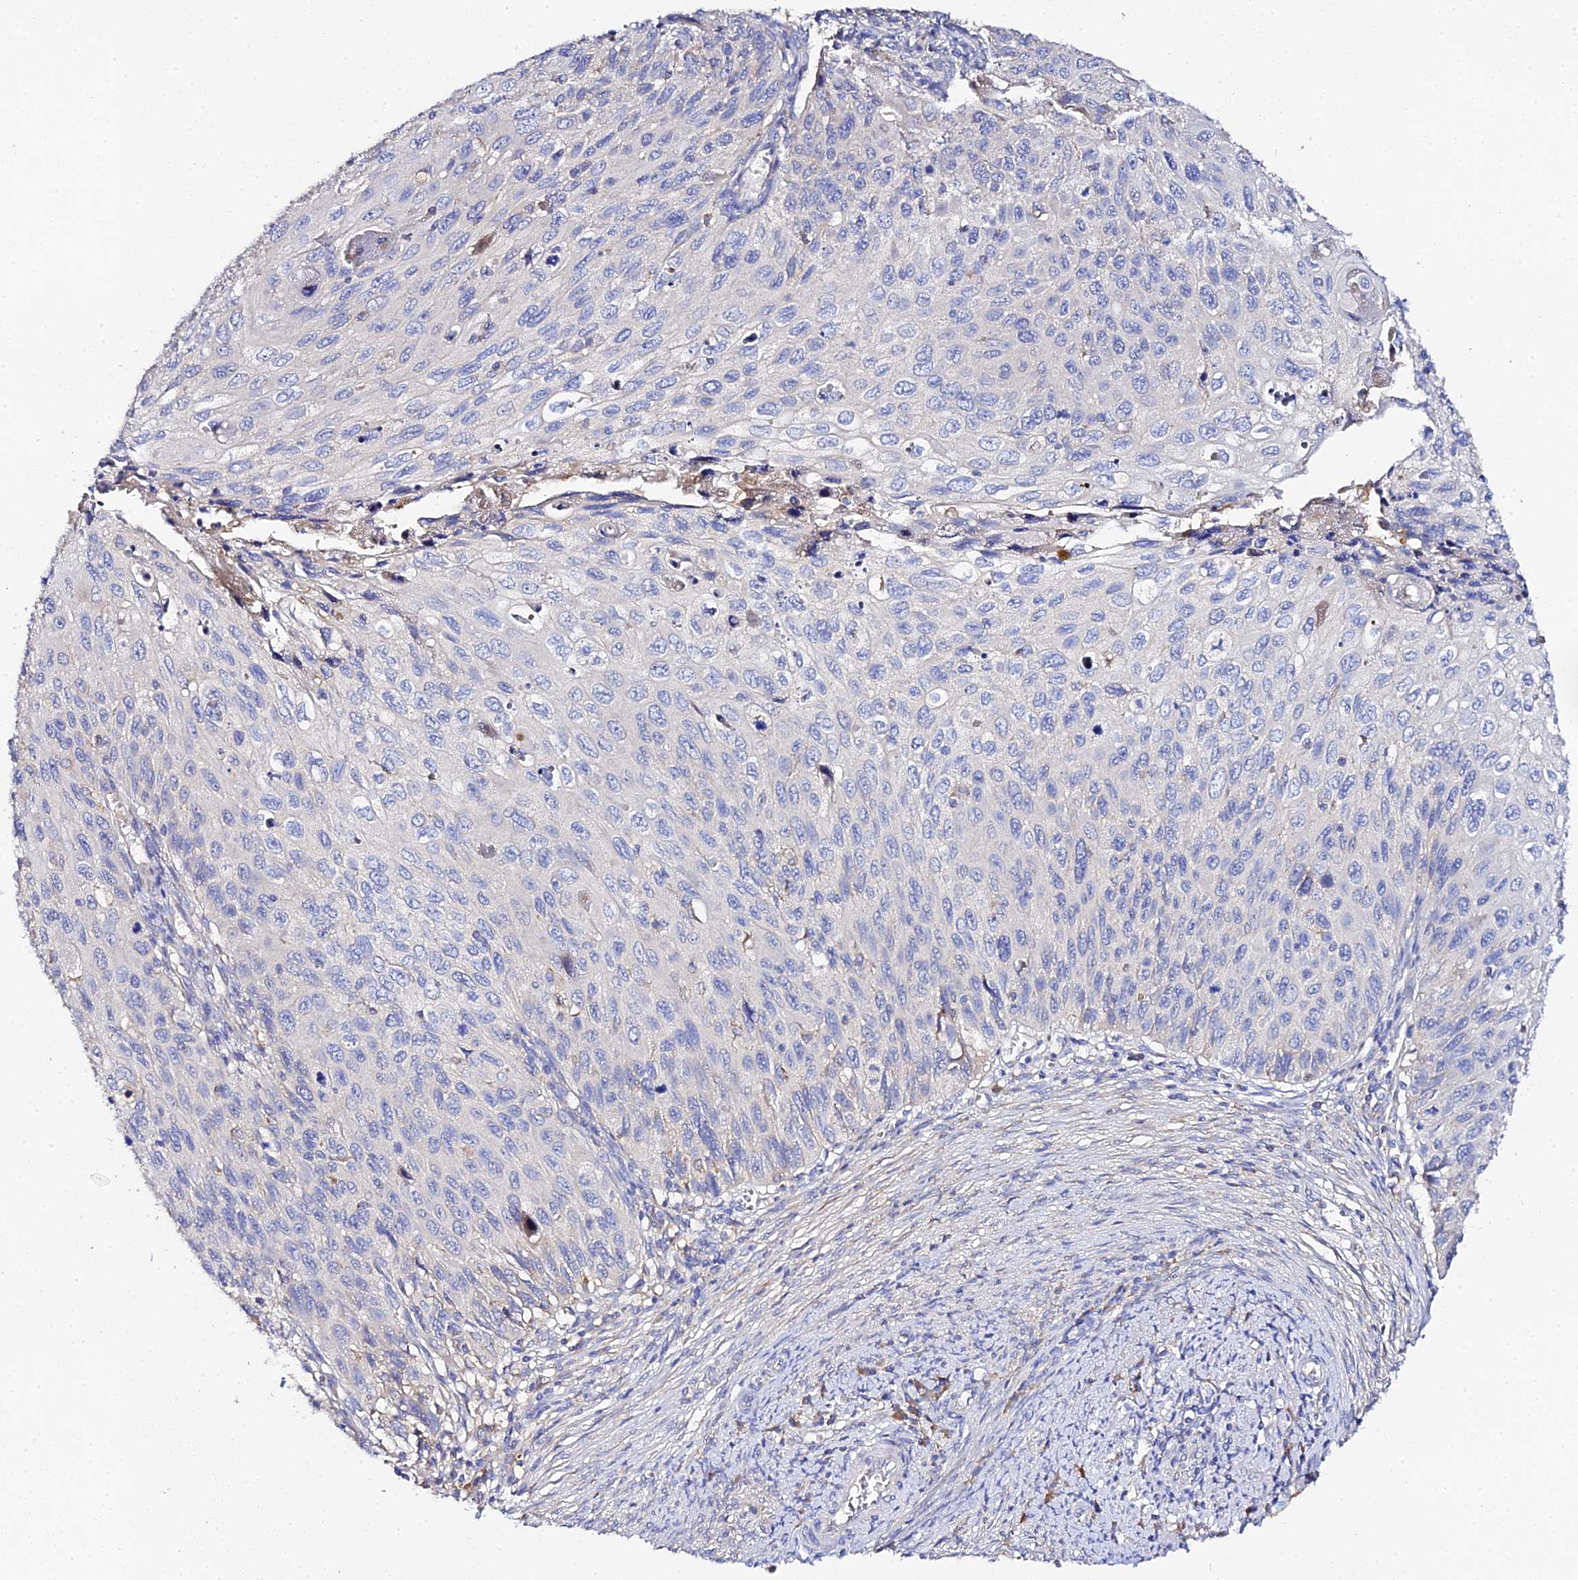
{"staining": {"intensity": "negative", "quantity": "none", "location": "none"}, "tissue": "cervical cancer", "cell_type": "Tumor cells", "image_type": "cancer", "snomed": [{"axis": "morphology", "description": "Squamous cell carcinoma, NOS"}, {"axis": "topography", "description": "Cervix"}], "caption": "A histopathology image of human cervical cancer (squamous cell carcinoma) is negative for staining in tumor cells. The staining is performed using DAB (3,3'-diaminobenzidine) brown chromogen with nuclei counter-stained in using hematoxylin.", "gene": "SCX", "patient": {"sex": "female", "age": 70}}